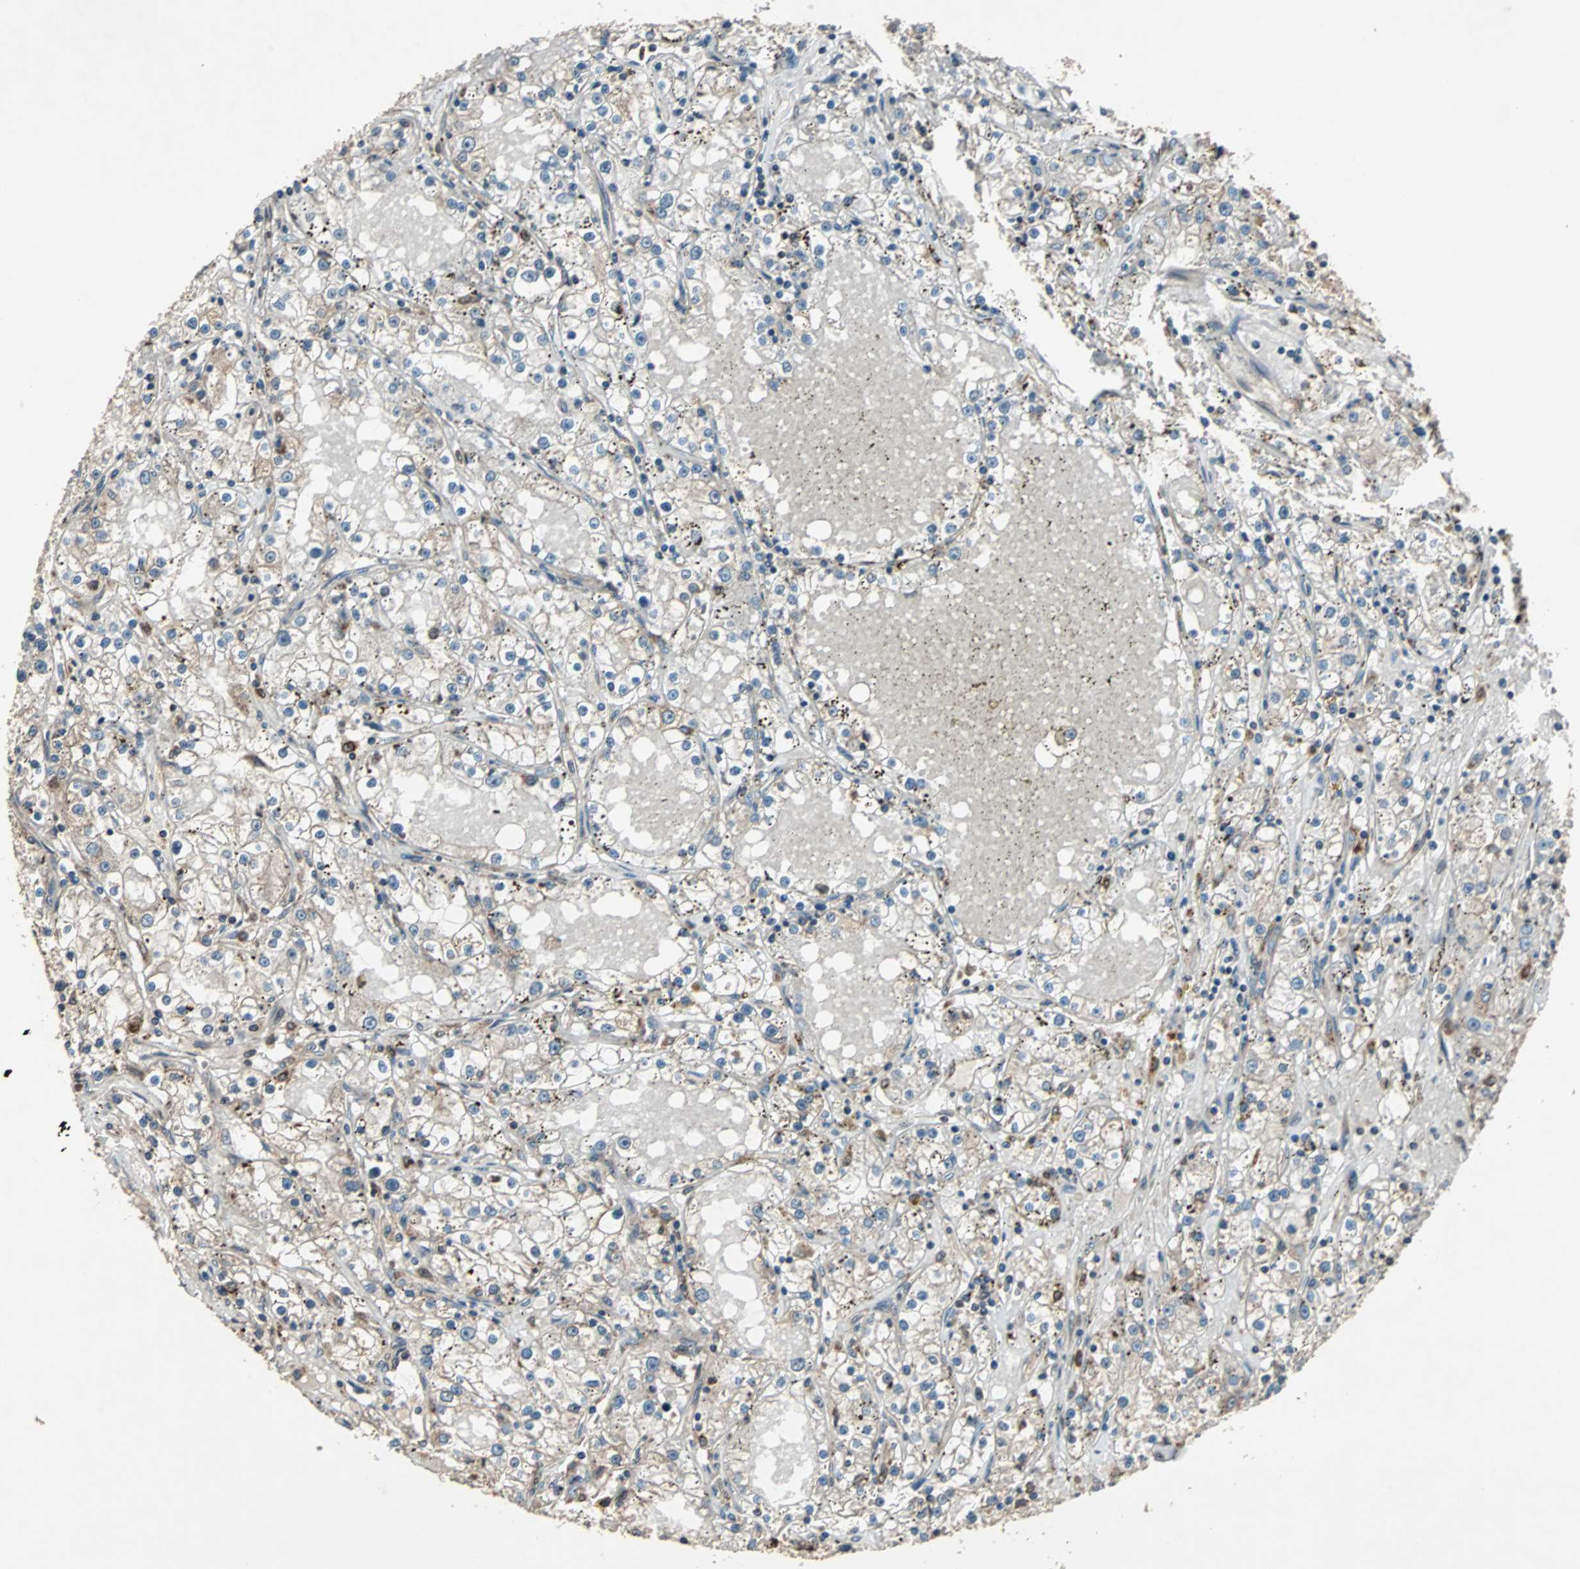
{"staining": {"intensity": "weak", "quantity": "<25%", "location": "cytoplasmic/membranous"}, "tissue": "renal cancer", "cell_type": "Tumor cells", "image_type": "cancer", "snomed": [{"axis": "morphology", "description": "Adenocarcinoma, NOS"}, {"axis": "topography", "description": "Kidney"}], "caption": "The immunohistochemistry (IHC) micrograph has no significant staining in tumor cells of renal adenocarcinoma tissue. (DAB (3,3'-diaminobenzidine) IHC with hematoxylin counter stain).", "gene": "RAB7A", "patient": {"sex": "male", "age": 56}}